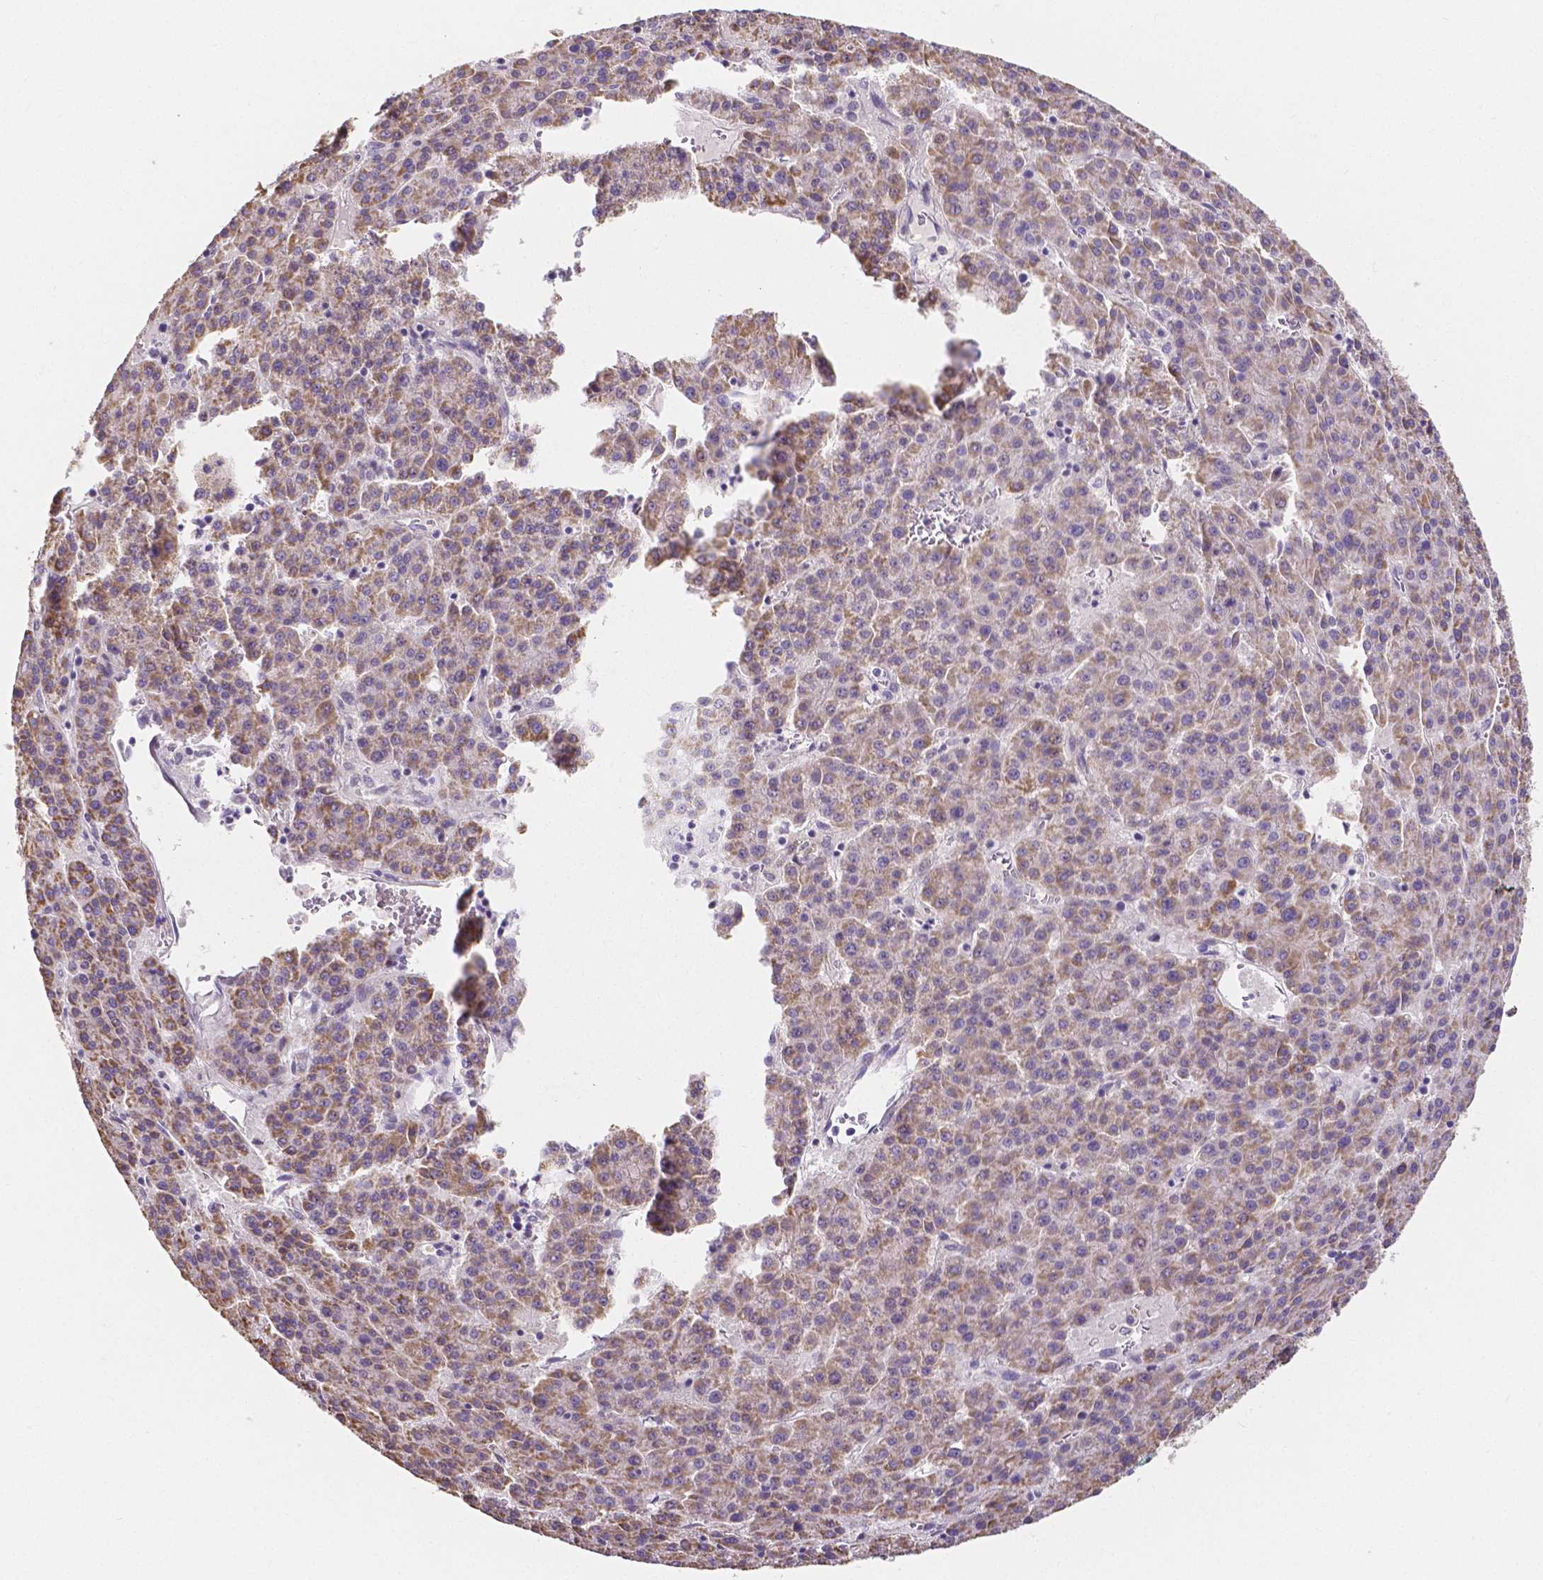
{"staining": {"intensity": "weak", "quantity": ">75%", "location": "cytoplasmic/membranous"}, "tissue": "liver cancer", "cell_type": "Tumor cells", "image_type": "cancer", "snomed": [{"axis": "morphology", "description": "Carcinoma, Hepatocellular, NOS"}, {"axis": "topography", "description": "Liver"}], "caption": "Hepatocellular carcinoma (liver) stained for a protein demonstrates weak cytoplasmic/membranous positivity in tumor cells. (Stains: DAB in brown, nuclei in blue, Microscopy: brightfield microscopy at high magnification).", "gene": "ELAVL2", "patient": {"sex": "female", "age": 58}}